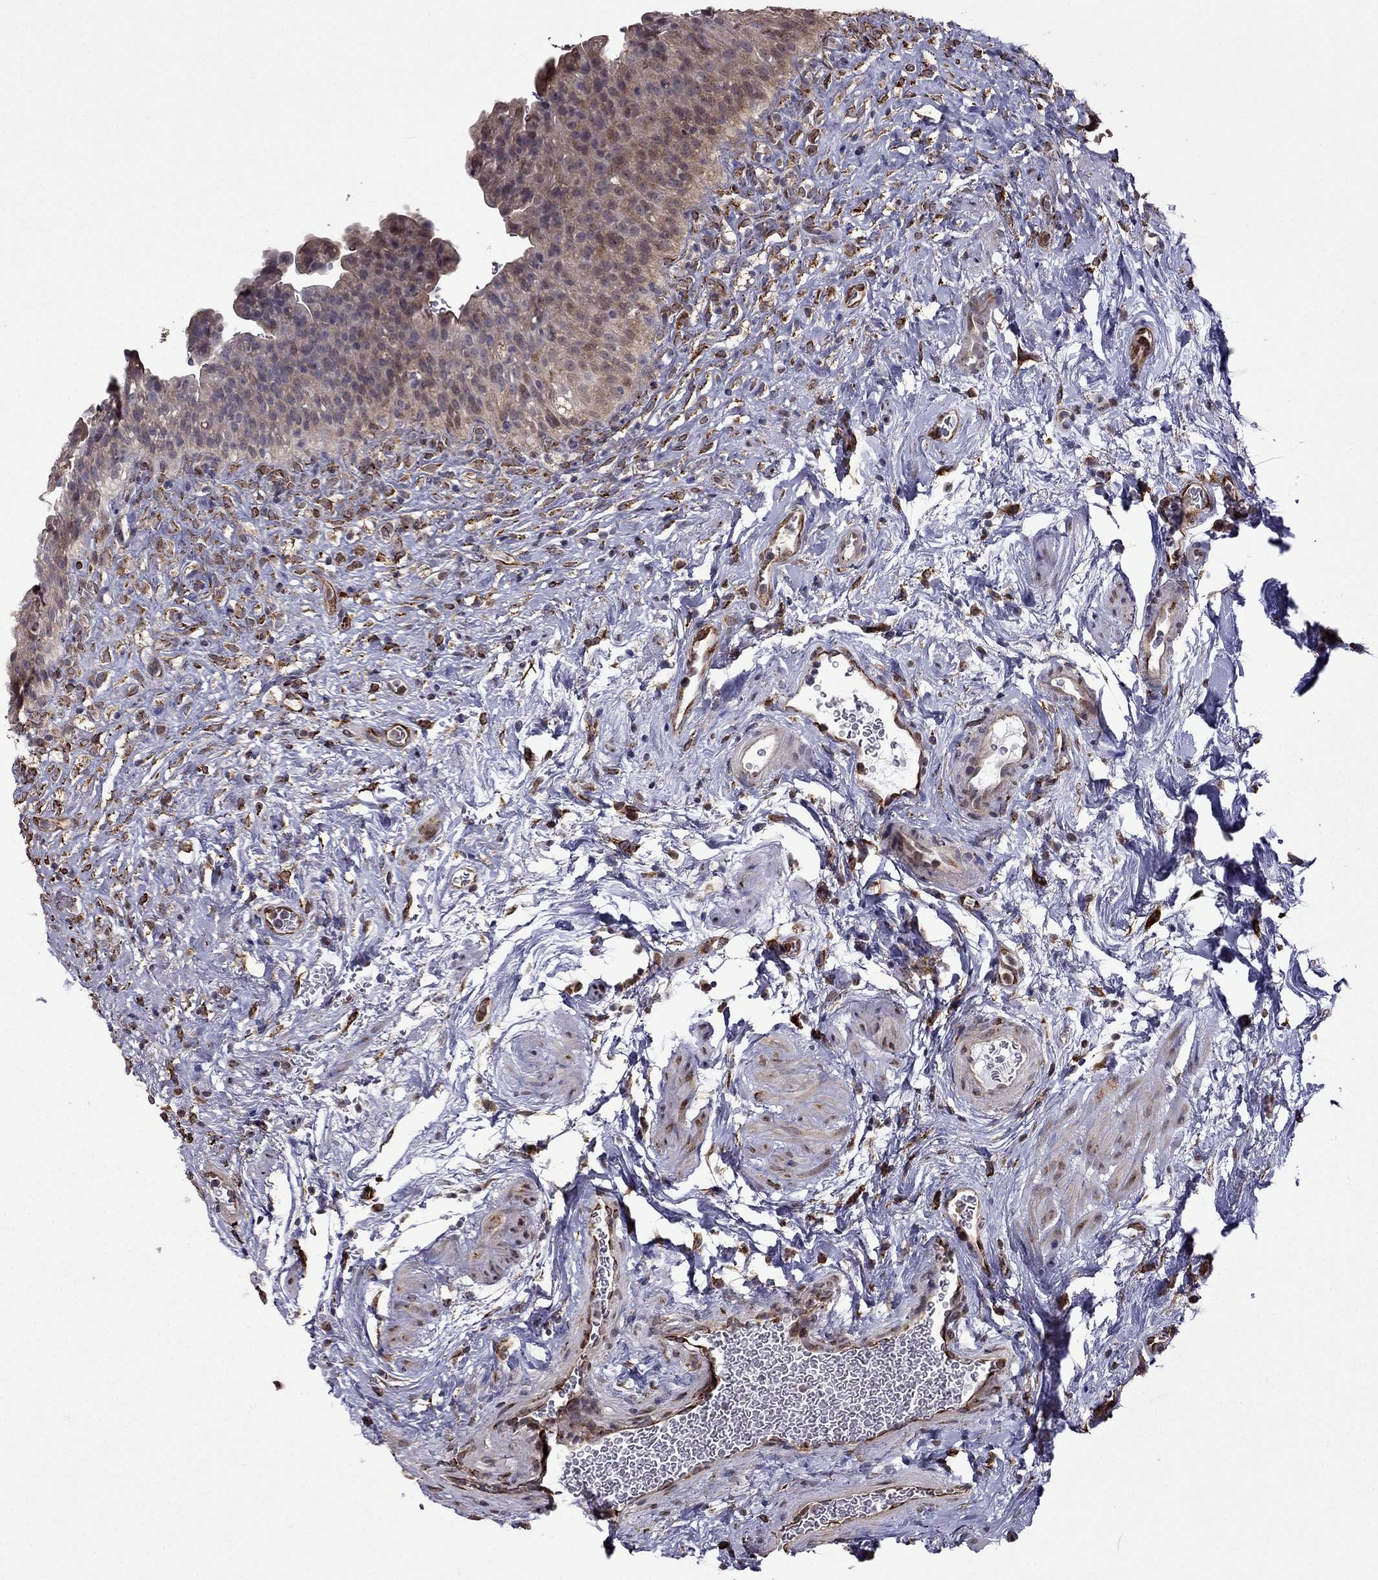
{"staining": {"intensity": "weak", "quantity": ">75%", "location": "cytoplasmic/membranous"}, "tissue": "urinary bladder", "cell_type": "Urothelial cells", "image_type": "normal", "snomed": [{"axis": "morphology", "description": "Normal tissue, NOS"}, {"axis": "topography", "description": "Urinary bladder"}], "caption": "Immunohistochemical staining of unremarkable urinary bladder shows weak cytoplasmic/membranous protein staining in about >75% of urothelial cells.", "gene": "IKBIP", "patient": {"sex": "male", "age": 76}}